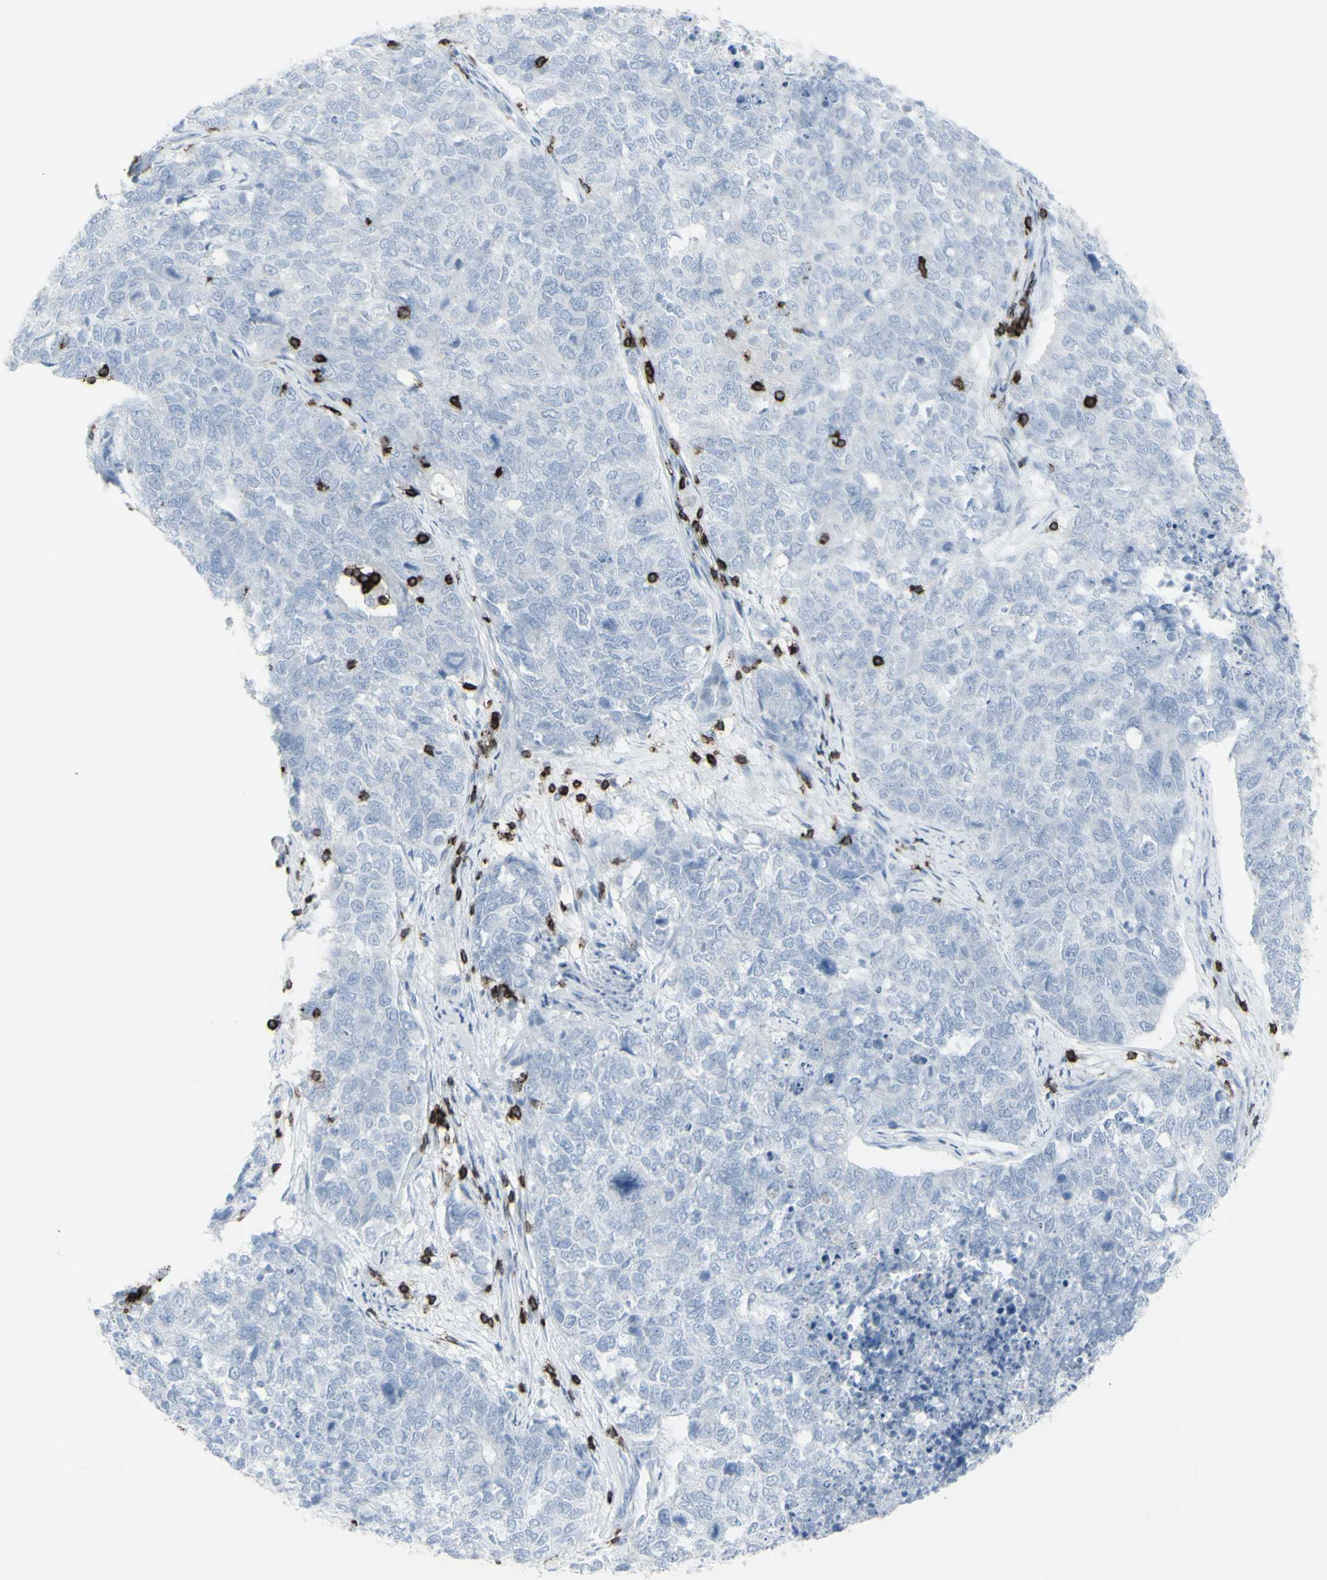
{"staining": {"intensity": "negative", "quantity": "none", "location": "none"}, "tissue": "cervical cancer", "cell_type": "Tumor cells", "image_type": "cancer", "snomed": [{"axis": "morphology", "description": "Squamous cell carcinoma, NOS"}, {"axis": "topography", "description": "Cervix"}], "caption": "There is no significant expression in tumor cells of cervical cancer (squamous cell carcinoma). (Stains: DAB IHC with hematoxylin counter stain, Microscopy: brightfield microscopy at high magnification).", "gene": "CD247", "patient": {"sex": "female", "age": 63}}